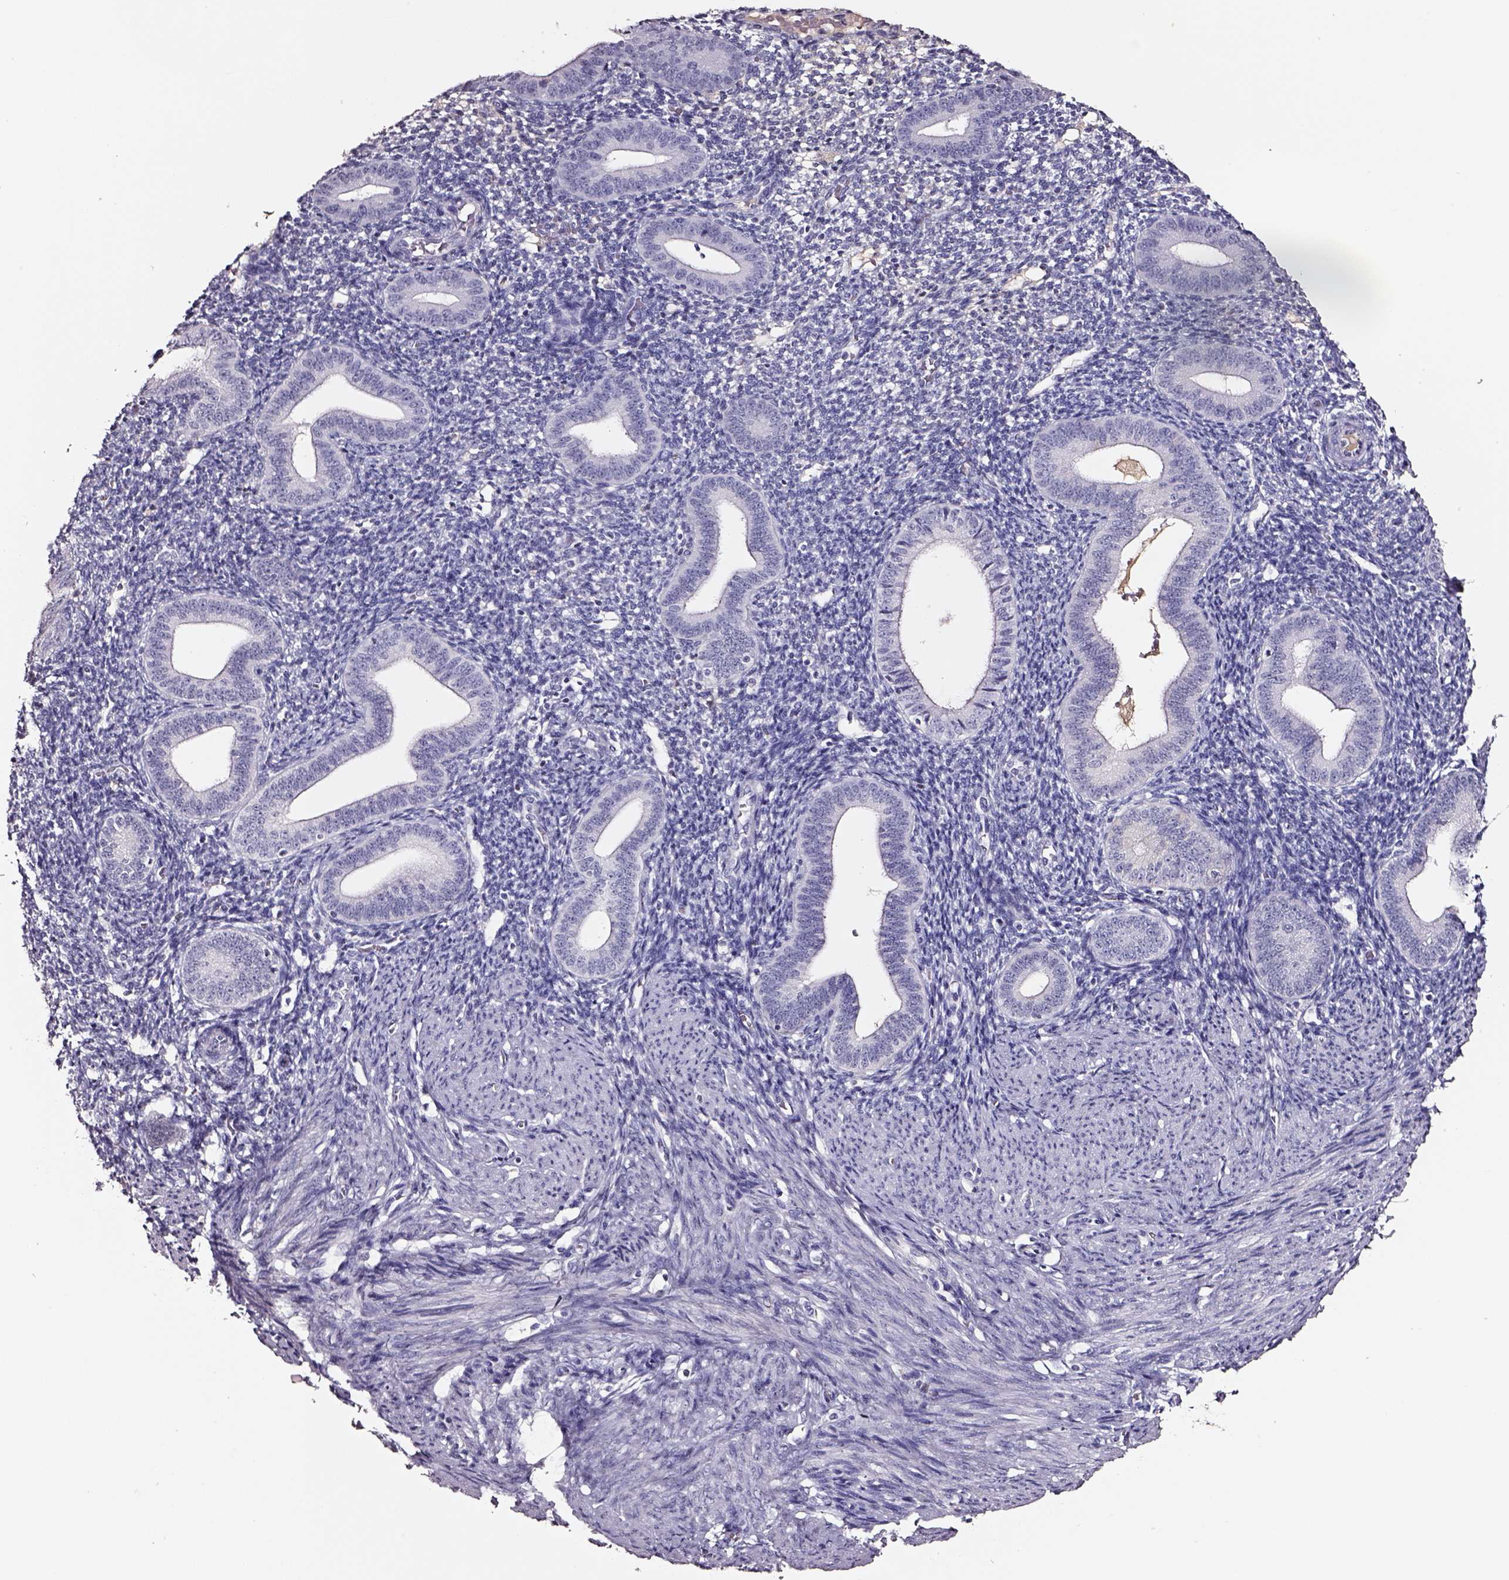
{"staining": {"intensity": "negative", "quantity": "none", "location": "none"}, "tissue": "endometrium", "cell_type": "Cells in endometrial stroma", "image_type": "normal", "snomed": [{"axis": "morphology", "description": "Normal tissue, NOS"}, {"axis": "topography", "description": "Endometrium"}], "caption": "Cells in endometrial stroma show no significant positivity in benign endometrium.", "gene": "SMIM17", "patient": {"sex": "female", "age": 40}}